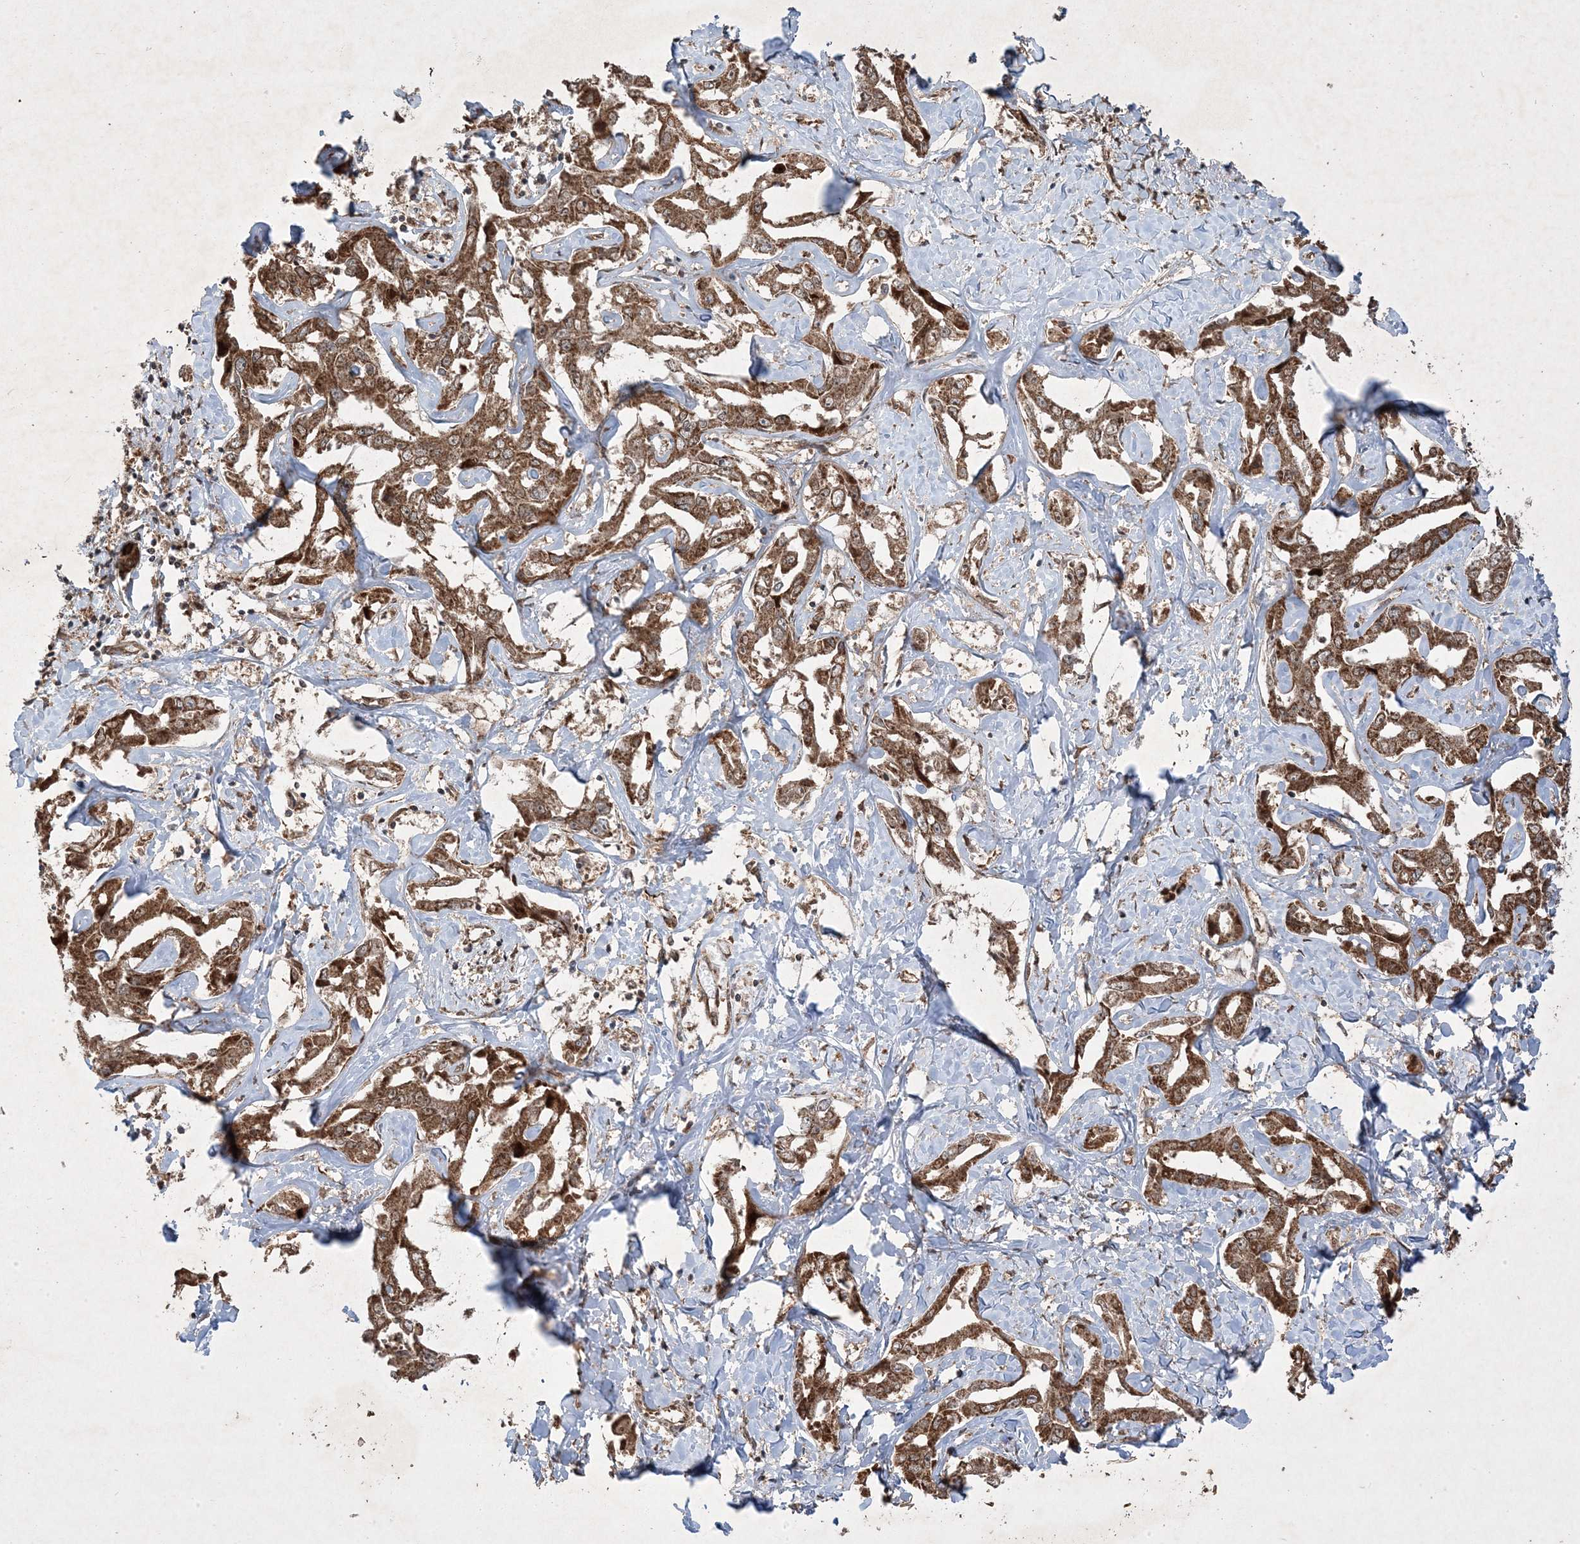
{"staining": {"intensity": "moderate", "quantity": ">75%", "location": "cytoplasmic/membranous,nuclear"}, "tissue": "liver cancer", "cell_type": "Tumor cells", "image_type": "cancer", "snomed": [{"axis": "morphology", "description": "Cholangiocarcinoma"}, {"axis": "topography", "description": "Liver"}], "caption": "Liver cancer (cholangiocarcinoma) tissue shows moderate cytoplasmic/membranous and nuclear positivity in approximately >75% of tumor cells", "gene": "PLEKHM2", "patient": {"sex": "male", "age": 59}}